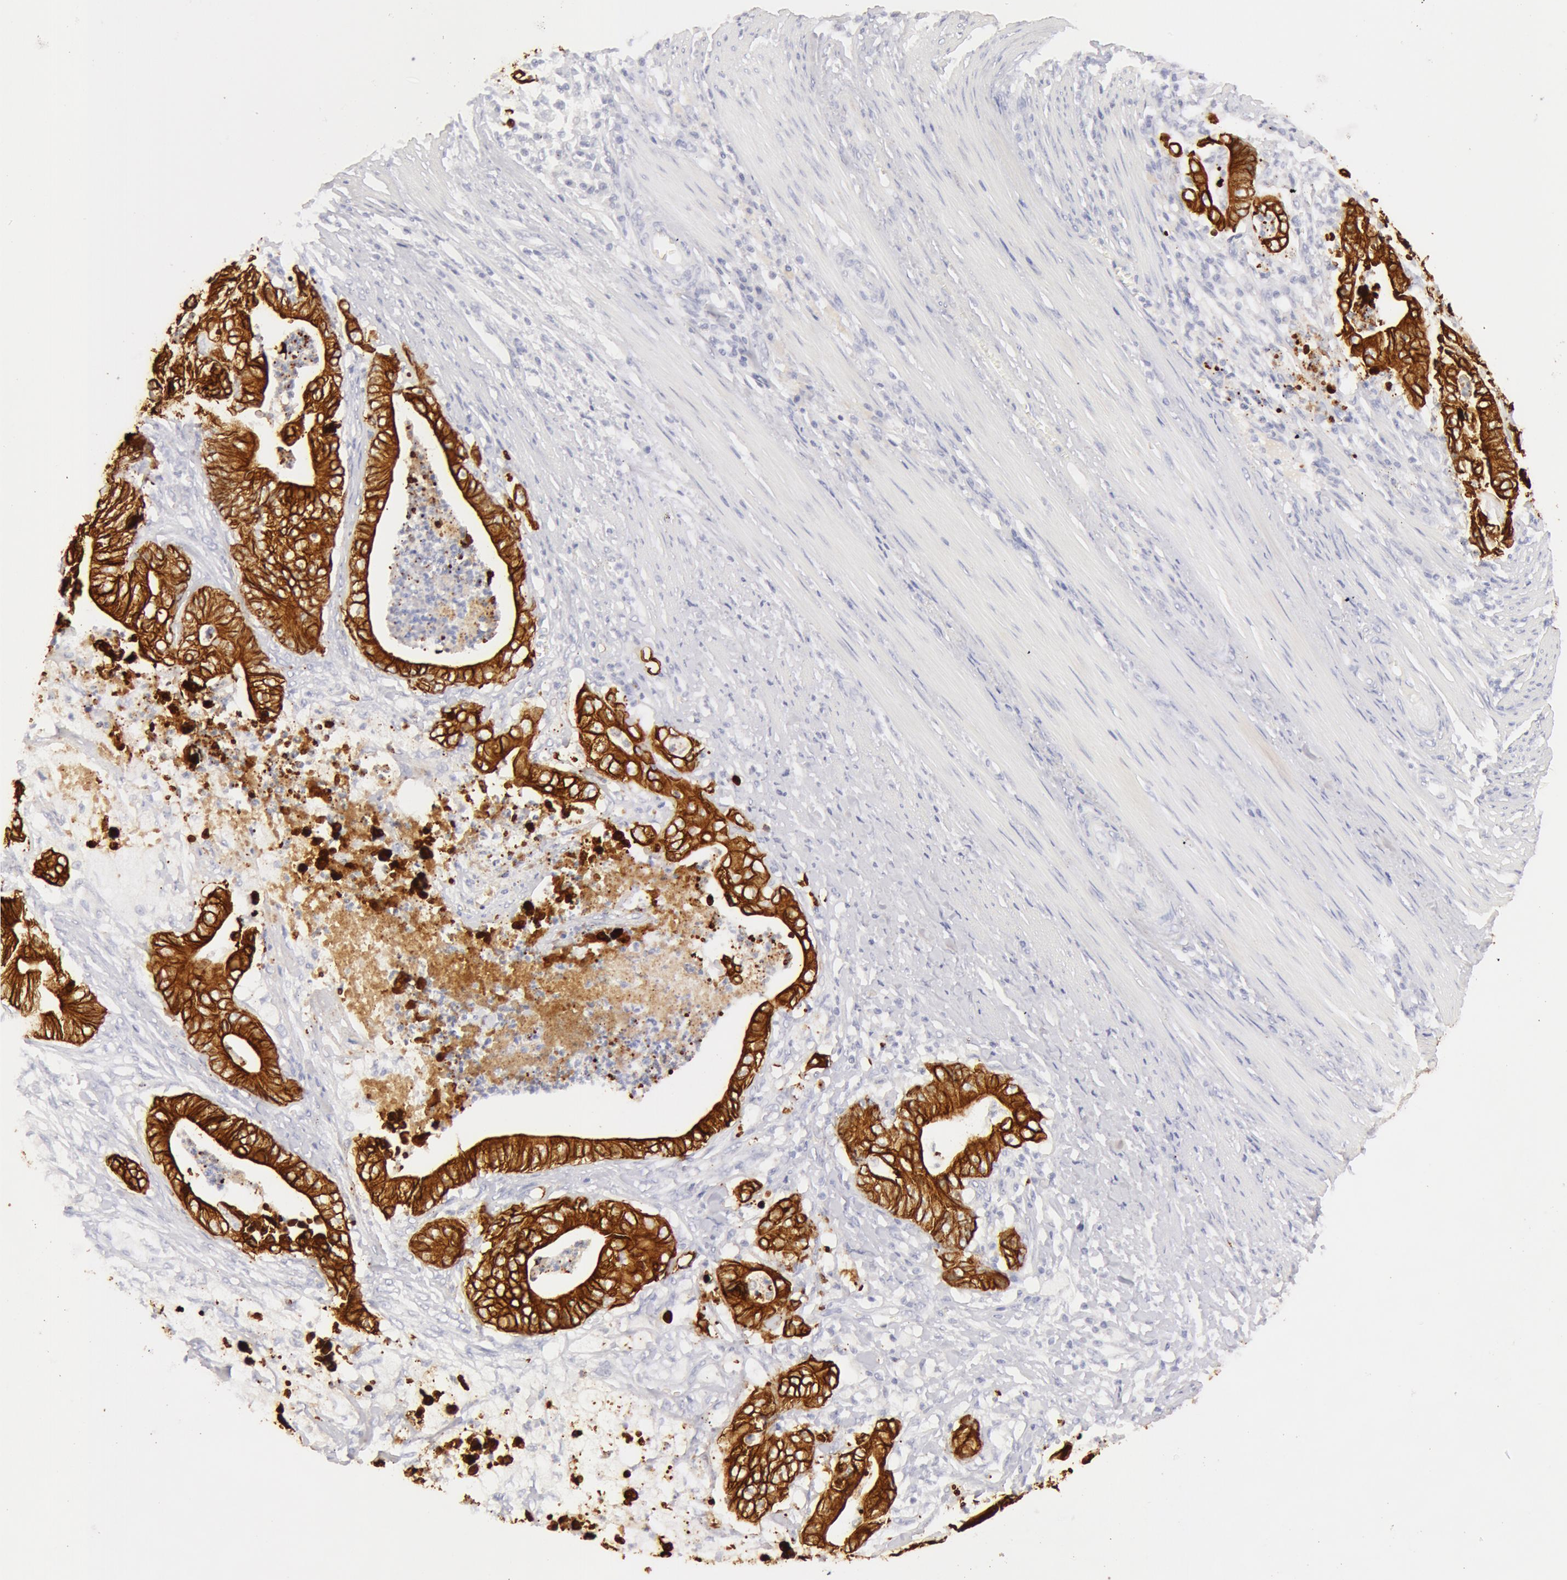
{"staining": {"intensity": "moderate", "quantity": ">75%", "location": "cytoplasmic/membranous"}, "tissue": "stomach cancer", "cell_type": "Tumor cells", "image_type": "cancer", "snomed": [{"axis": "morphology", "description": "Adenocarcinoma, NOS"}, {"axis": "topography", "description": "Stomach, lower"}], "caption": "The immunohistochemical stain shows moderate cytoplasmic/membranous expression in tumor cells of stomach cancer (adenocarcinoma) tissue. (DAB IHC, brown staining for protein, blue staining for nuclei).", "gene": "KRT8", "patient": {"sex": "female", "age": 86}}